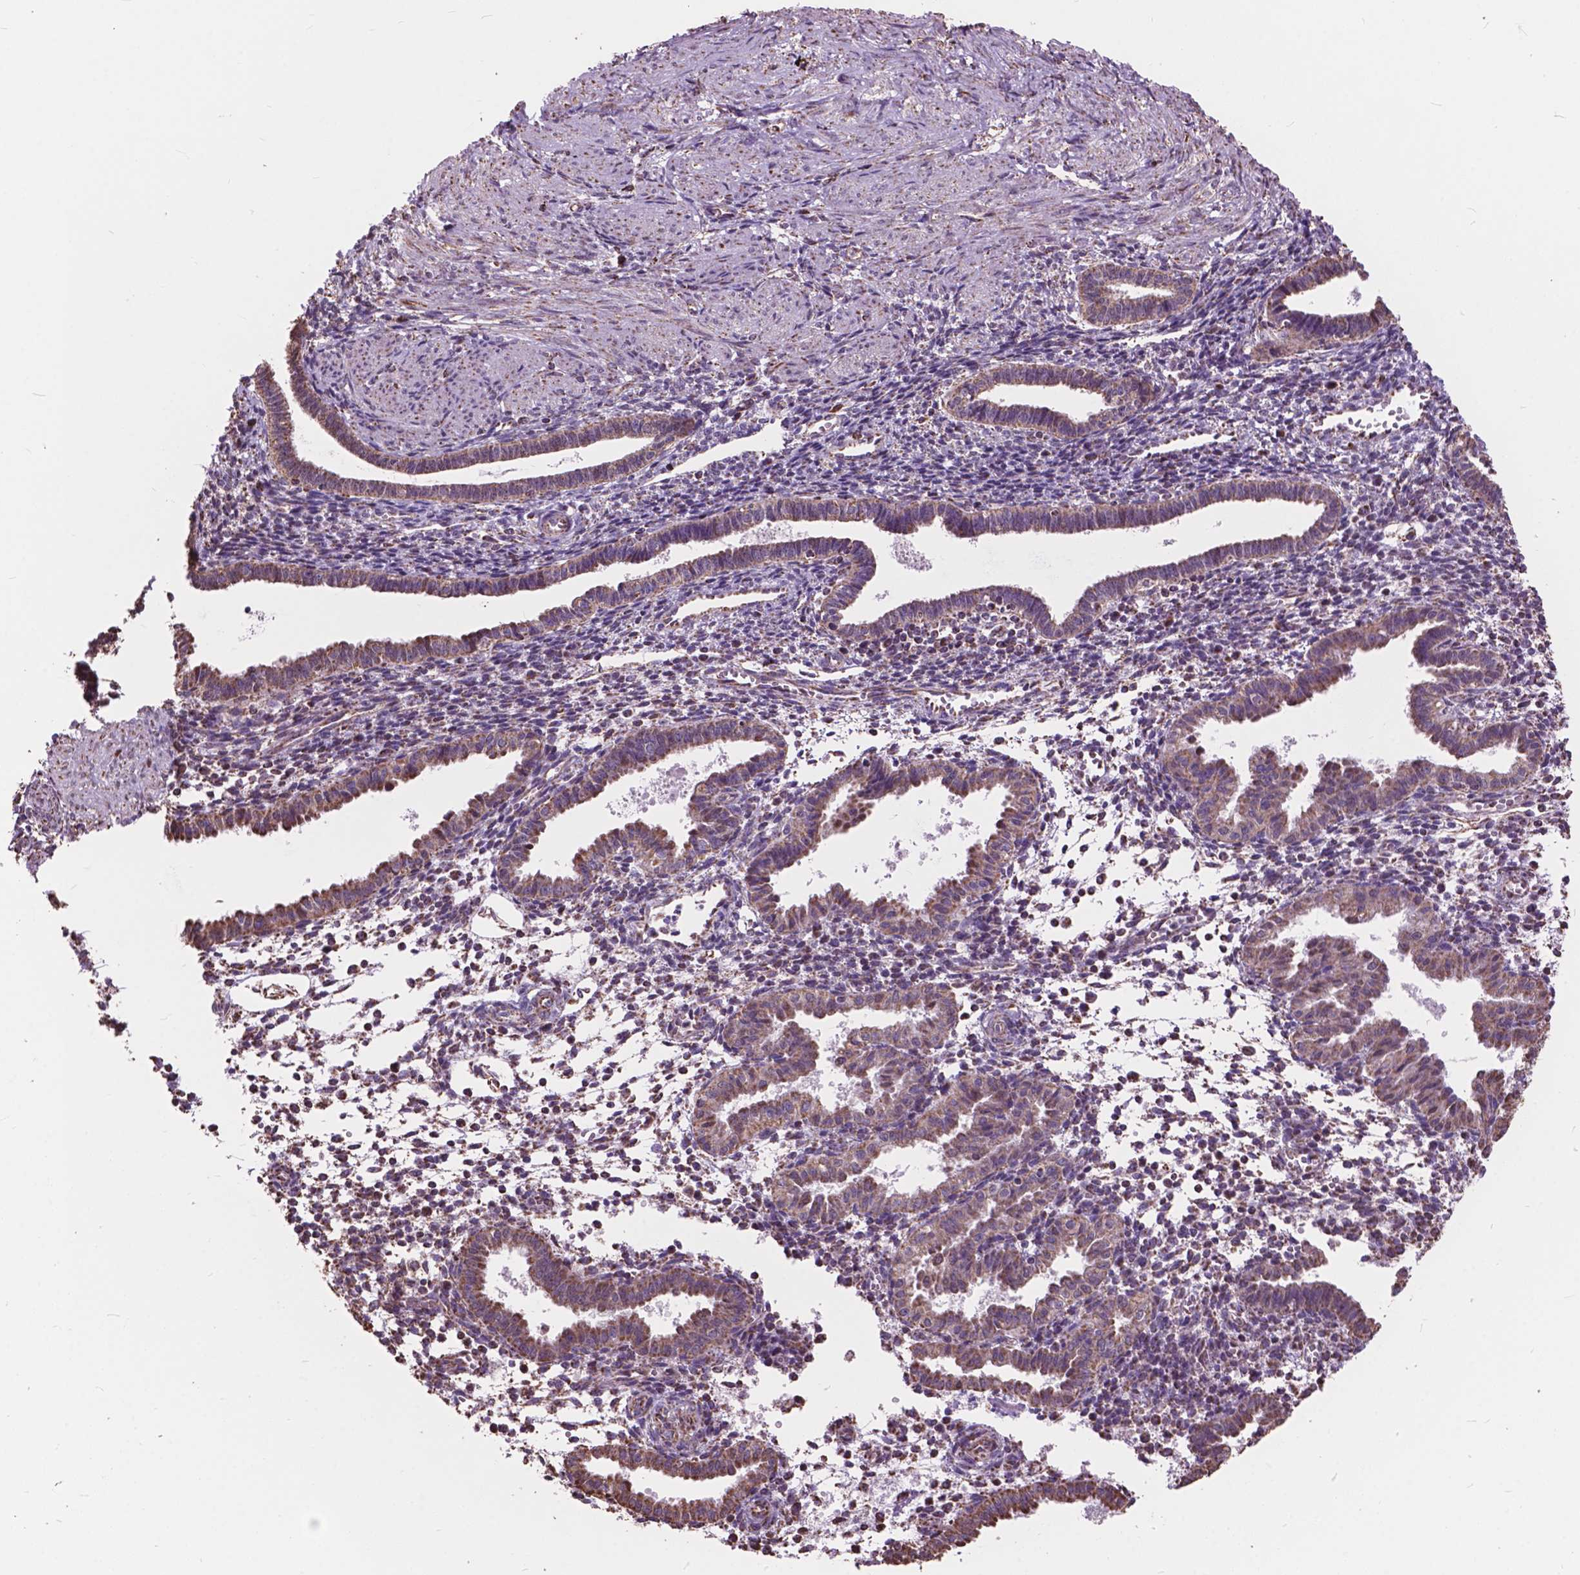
{"staining": {"intensity": "weak", "quantity": "<25%", "location": "cytoplasmic/membranous"}, "tissue": "endometrium", "cell_type": "Cells in endometrial stroma", "image_type": "normal", "snomed": [{"axis": "morphology", "description": "Normal tissue, NOS"}, {"axis": "topography", "description": "Endometrium"}], "caption": "Human endometrium stained for a protein using immunohistochemistry (IHC) demonstrates no expression in cells in endometrial stroma.", "gene": "SCOC", "patient": {"sex": "female", "age": 37}}